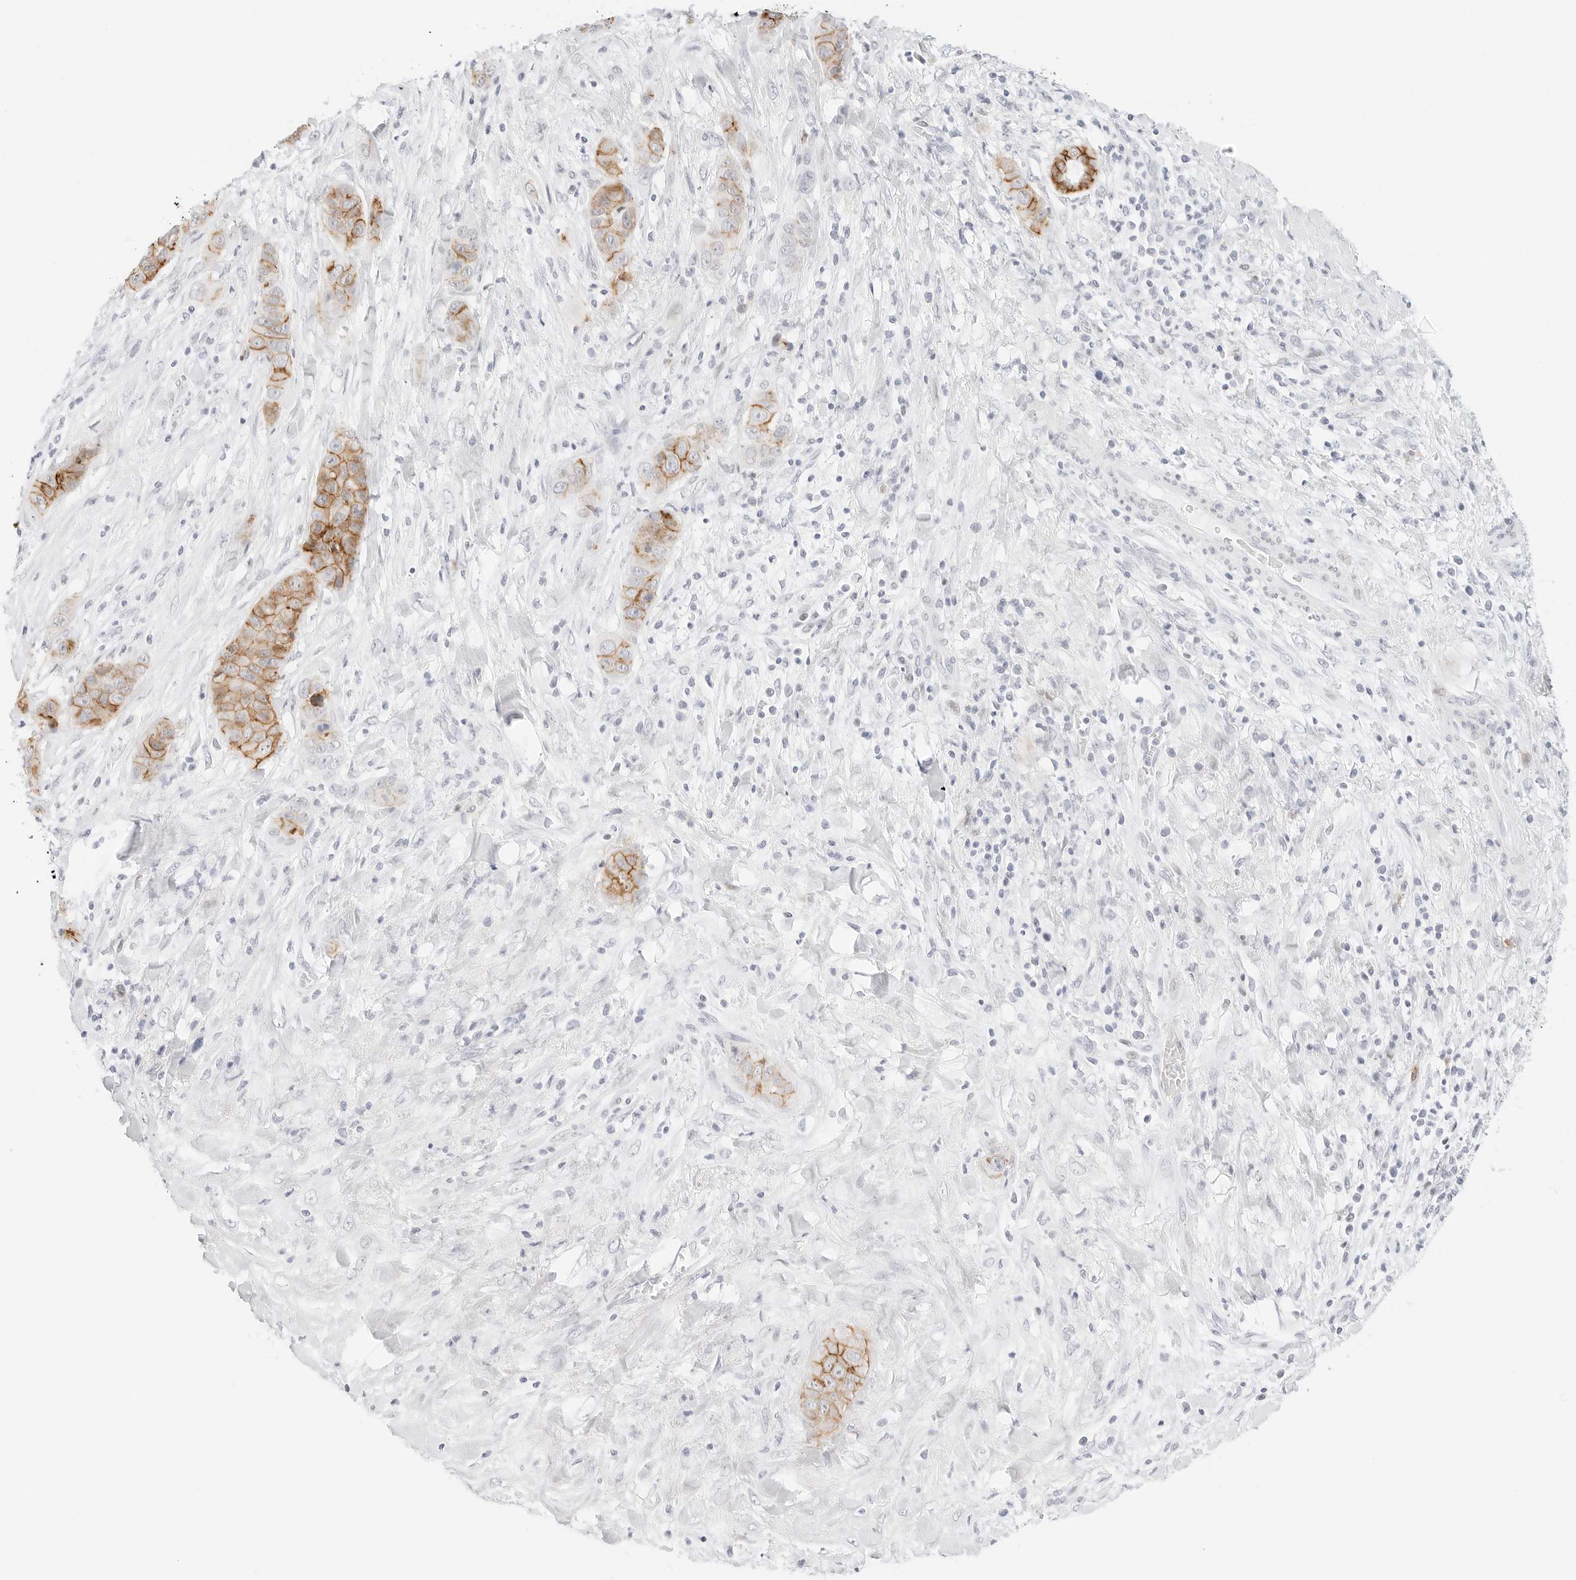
{"staining": {"intensity": "moderate", "quantity": ">75%", "location": "cytoplasmic/membranous"}, "tissue": "liver cancer", "cell_type": "Tumor cells", "image_type": "cancer", "snomed": [{"axis": "morphology", "description": "Cholangiocarcinoma"}, {"axis": "topography", "description": "Liver"}], "caption": "Moderate cytoplasmic/membranous positivity for a protein is present in about >75% of tumor cells of cholangiocarcinoma (liver) using immunohistochemistry (IHC).", "gene": "CDH1", "patient": {"sex": "female", "age": 52}}